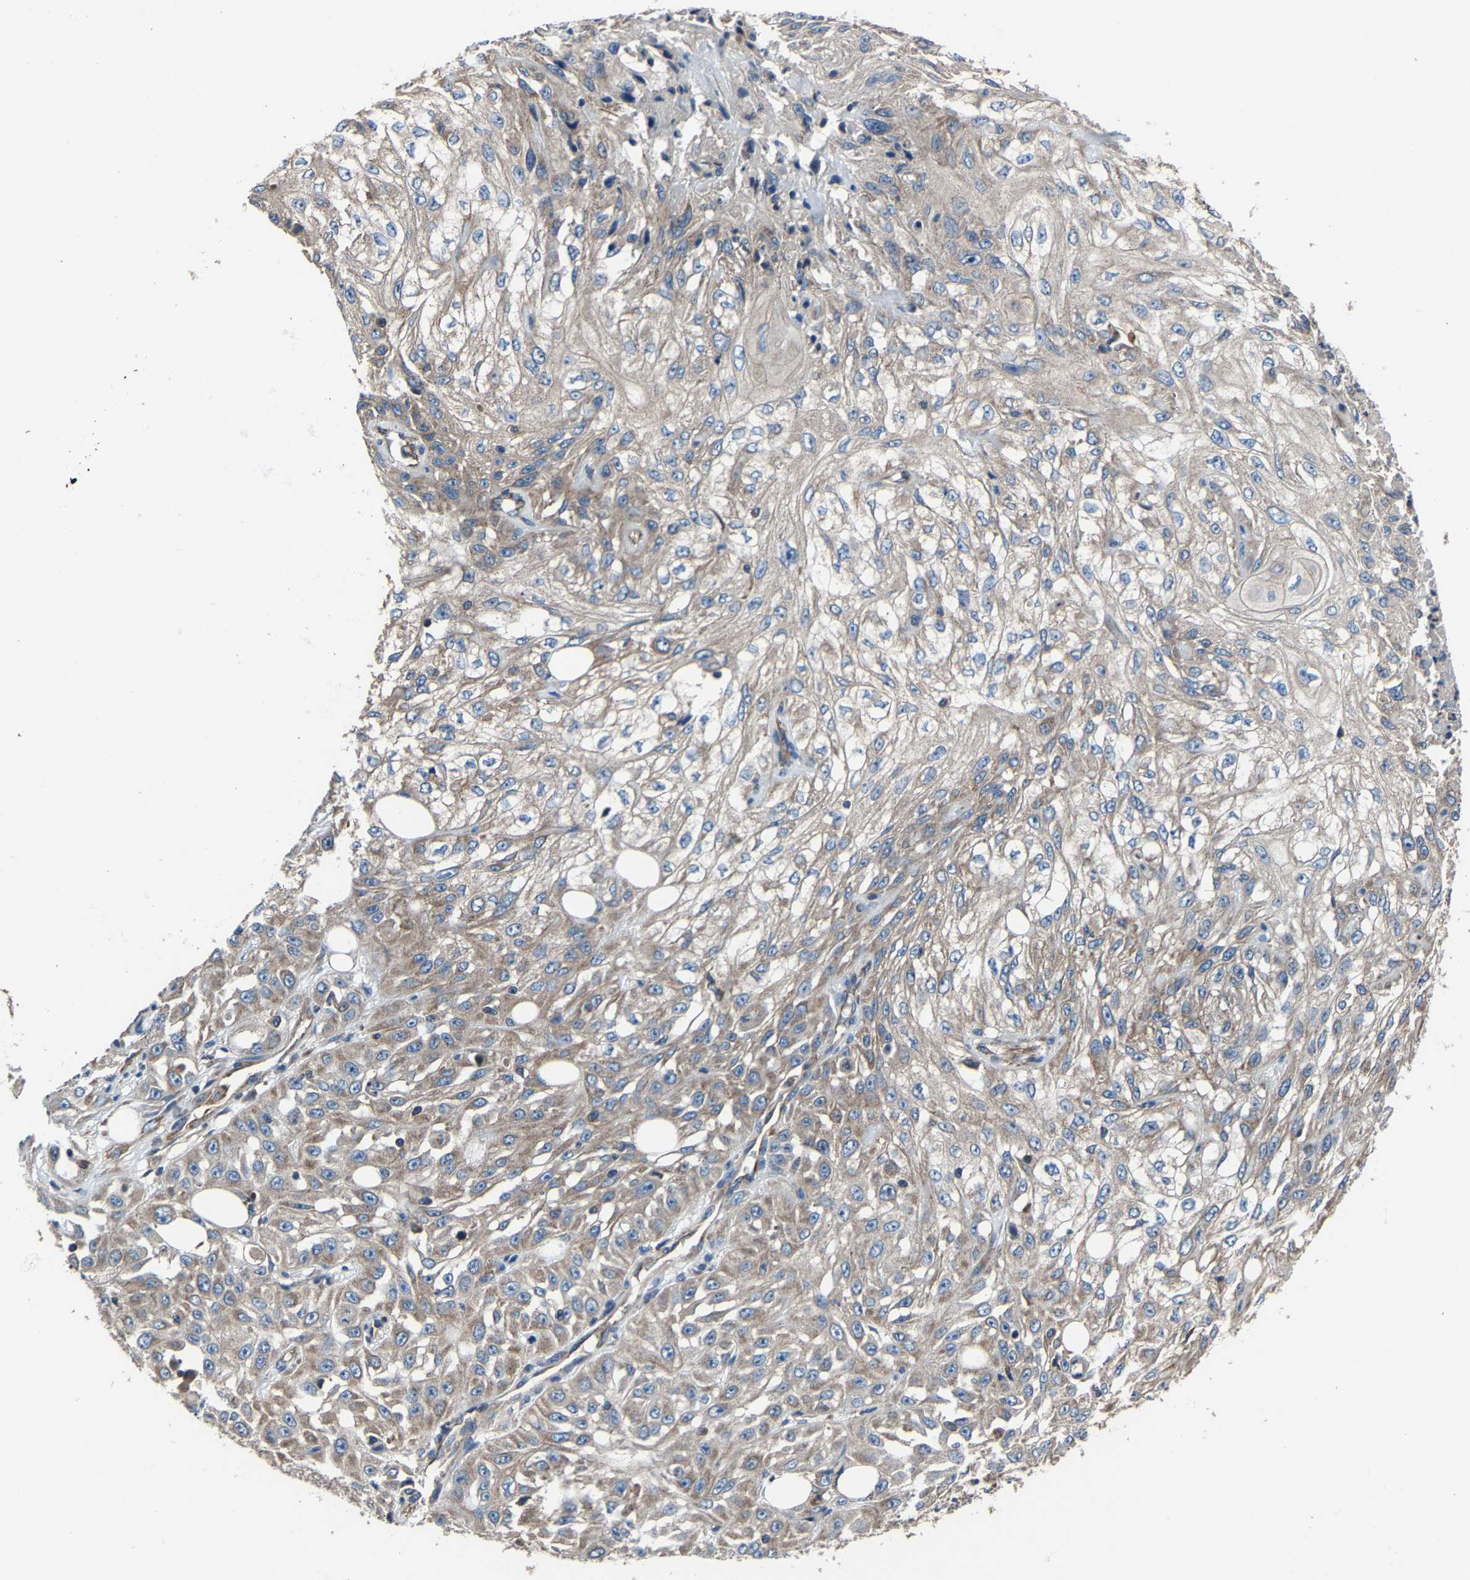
{"staining": {"intensity": "weak", "quantity": ">75%", "location": "cytoplasmic/membranous"}, "tissue": "skin cancer", "cell_type": "Tumor cells", "image_type": "cancer", "snomed": [{"axis": "morphology", "description": "Squamous cell carcinoma, NOS"}, {"axis": "morphology", "description": "Squamous cell carcinoma, metastatic, NOS"}, {"axis": "topography", "description": "Skin"}, {"axis": "topography", "description": "Lymph node"}], "caption": "Skin cancer (squamous cell carcinoma) stained for a protein demonstrates weak cytoplasmic/membranous positivity in tumor cells.", "gene": "KIAA1958", "patient": {"sex": "male", "age": 75}}